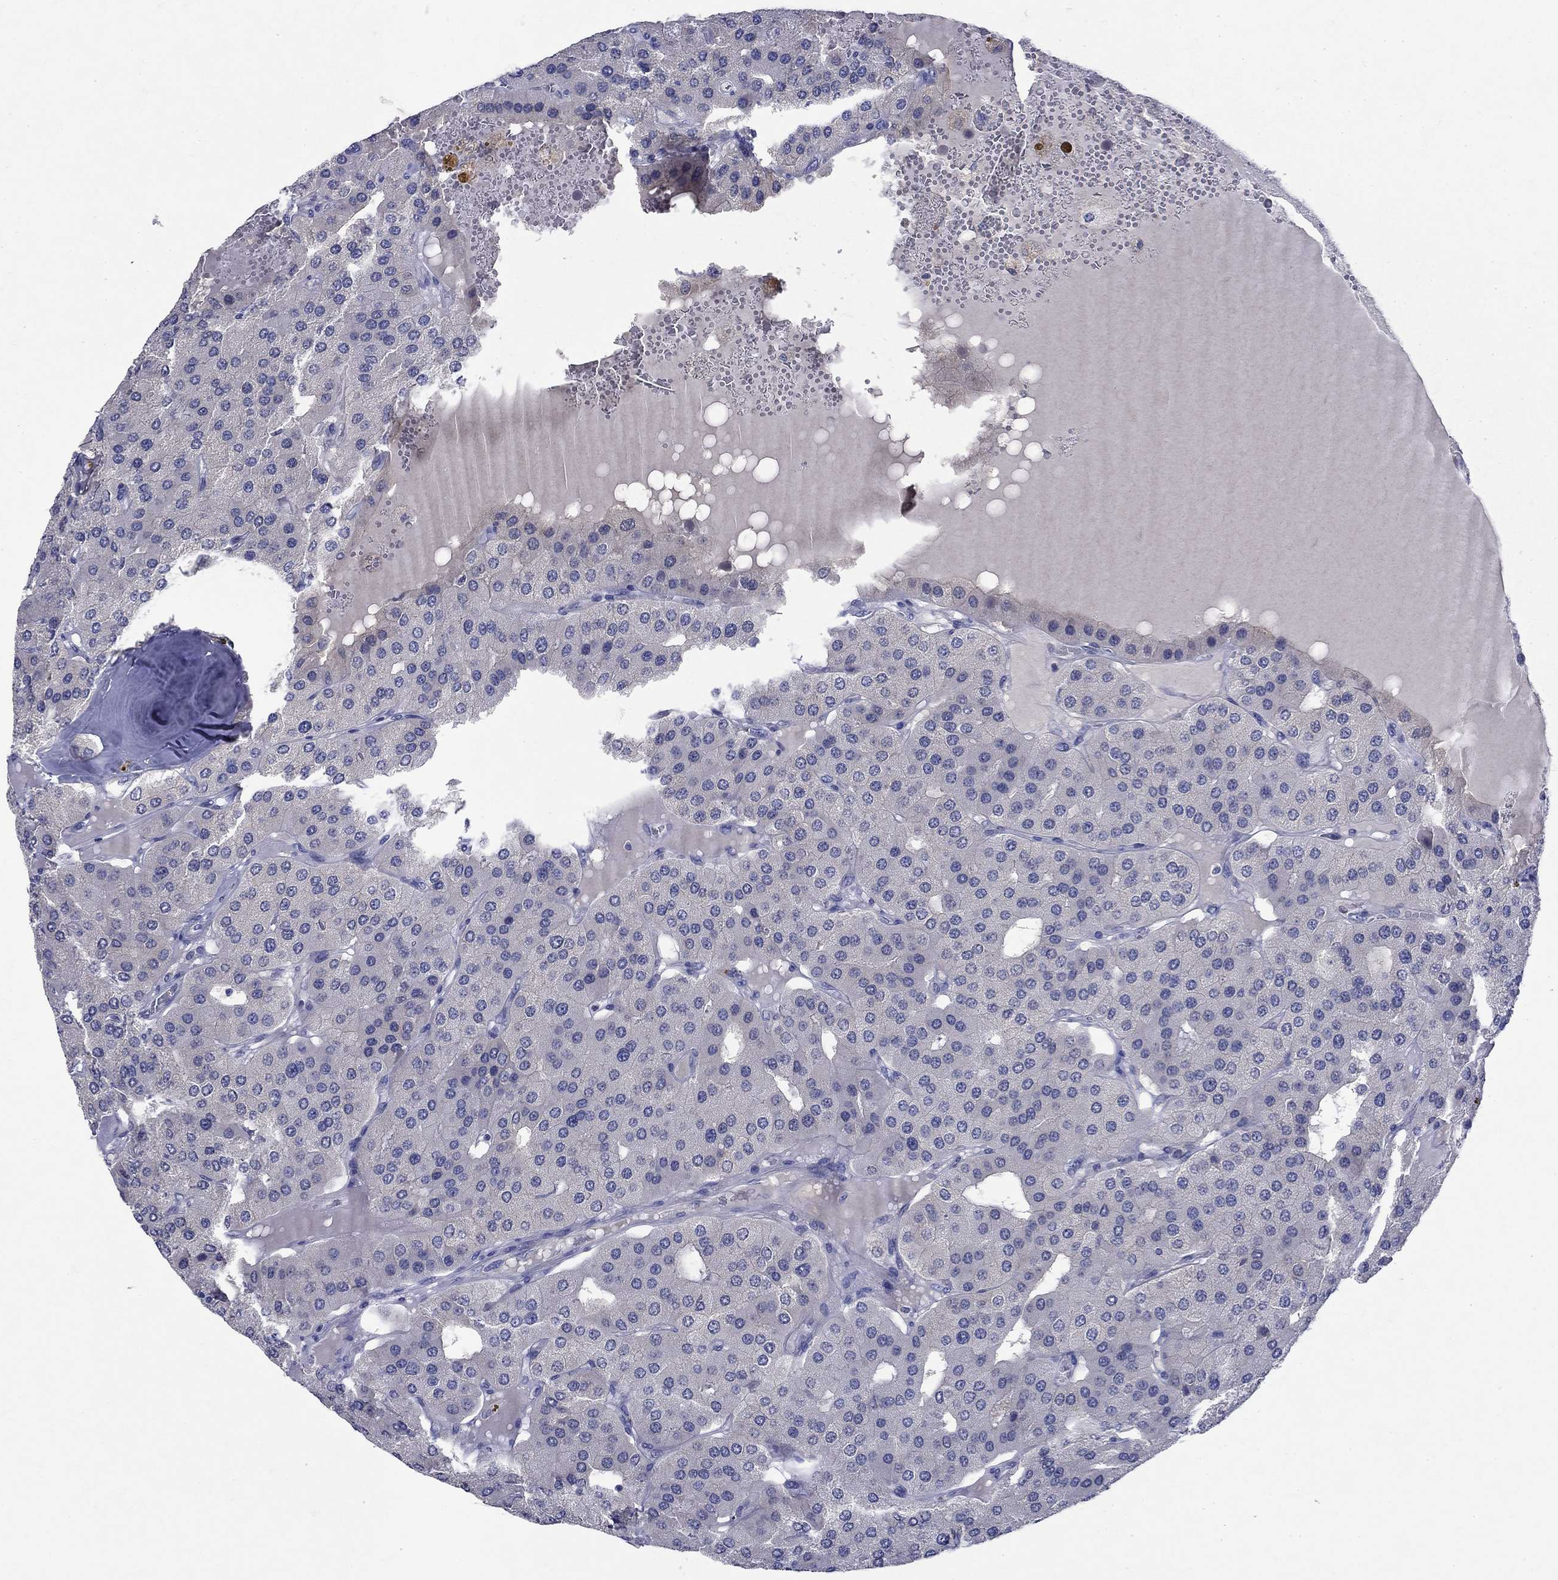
{"staining": {"intensity": "negative", "quantity": "none", "location": "none"}, "tissue": "parathyroid gland", "cell_type": "Glandular cells", "image_type": "normal", "snomed": [{"axis": "morphology", "description": "Normal tissue, NOS"}, {"axis": "morphology", "description": "Adenoma, NOS"}, {"axis": "topography", "description": "Parathyroid gland"}], "caption": "An image of parathyroid gland stained for a protein exhibits no brown staining in glandular cells. Brightfield microscopy of IHC stained with DAB (3,3'-diaminobenzidine) (brown) and hematoxylin (blue), captured at high magnification.", "gene": "SULT2B1", "patient": {"sex": "female", "age": 86}}